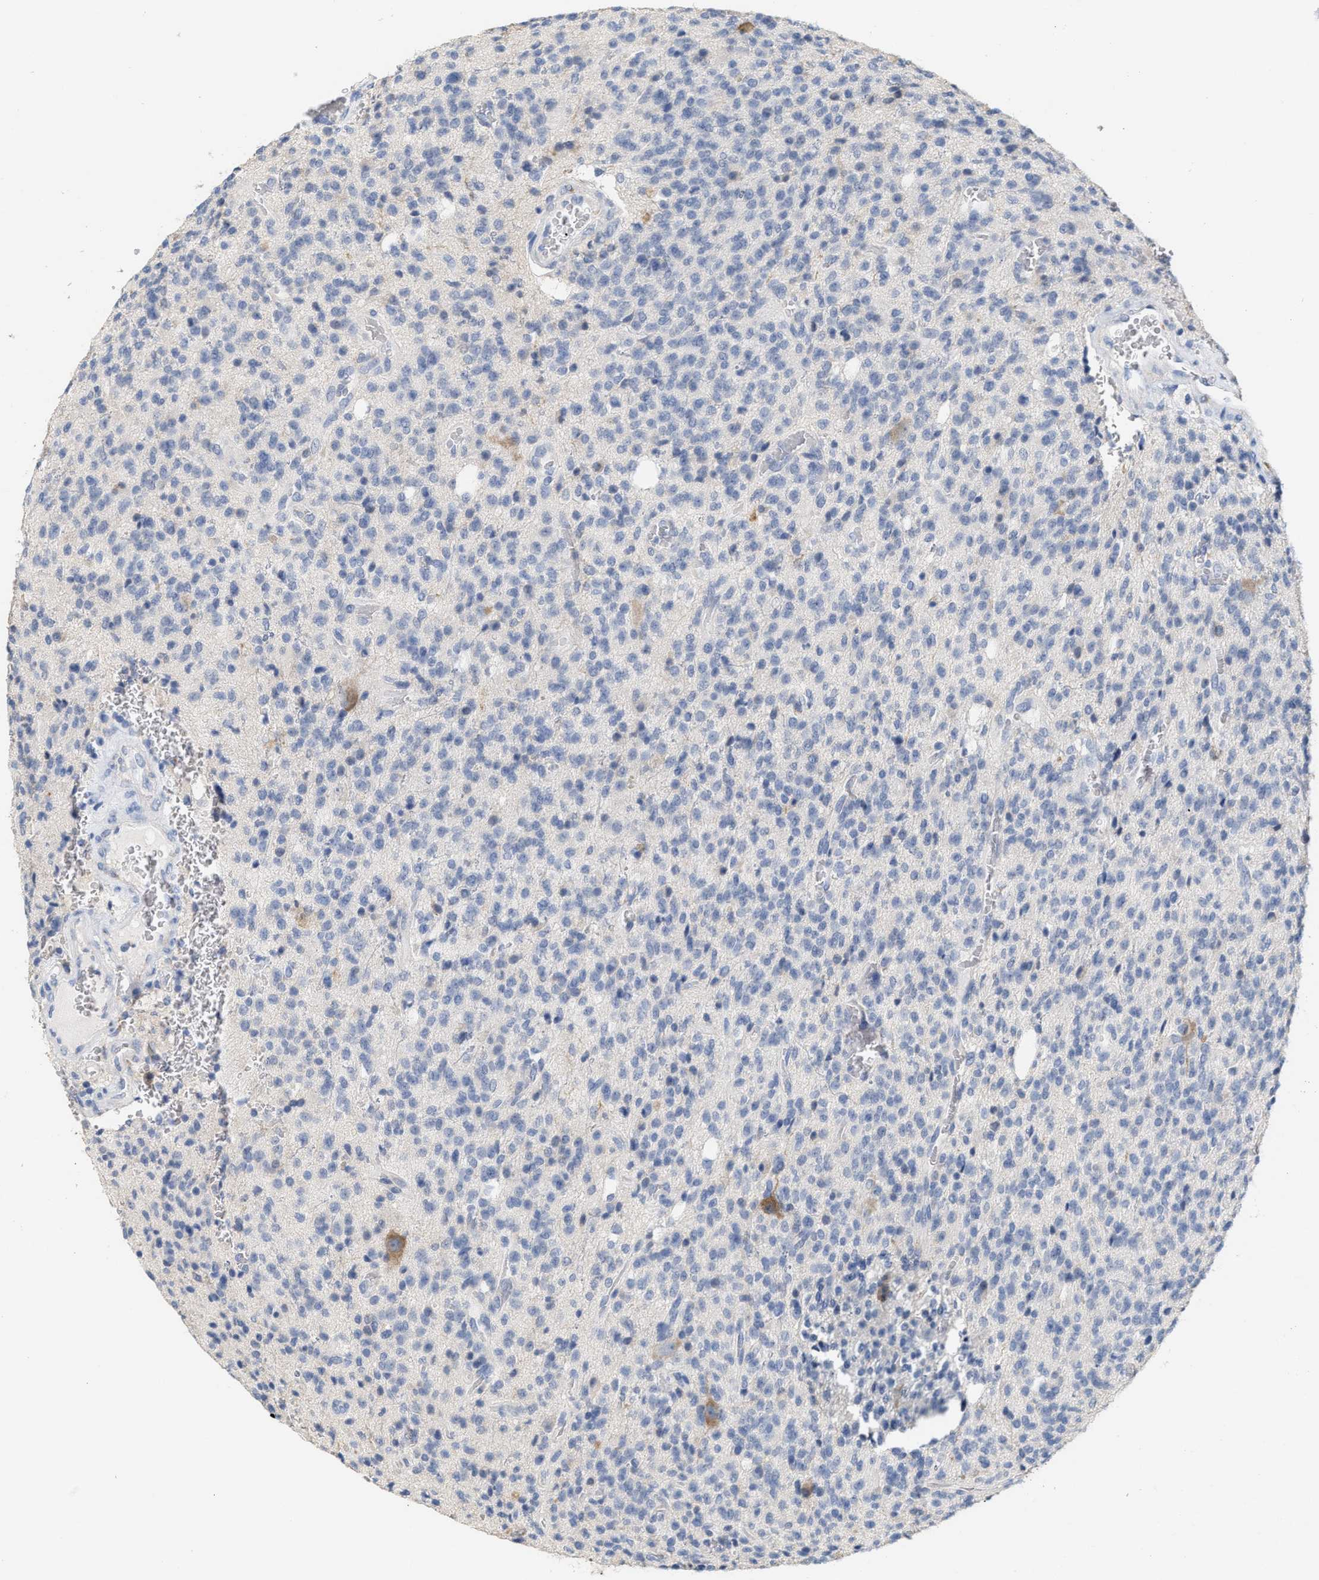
{"staining": {"intensity": "negative", "quantity": "none", "location": "none"}, "tissue": "glioma", "cell_type": "Tumor cells", "image_type": "cancer", "snomed": [{"axis": "morphology", "description": "Glioma, malignant, High grade"}, {"axis": "topography", "description": "Brain"}], "caption": "High power microscopy image of an immunohistochemistry (IHC) image of malignant high-grade glioma, revealing no significant staining in tumor cells. (DAB (3,3'-diaminobenzidine) immunohistochemistry (IHC), high magnification).", "gene": "RYR2", "patient": {"sex": "male", "age": 34}}